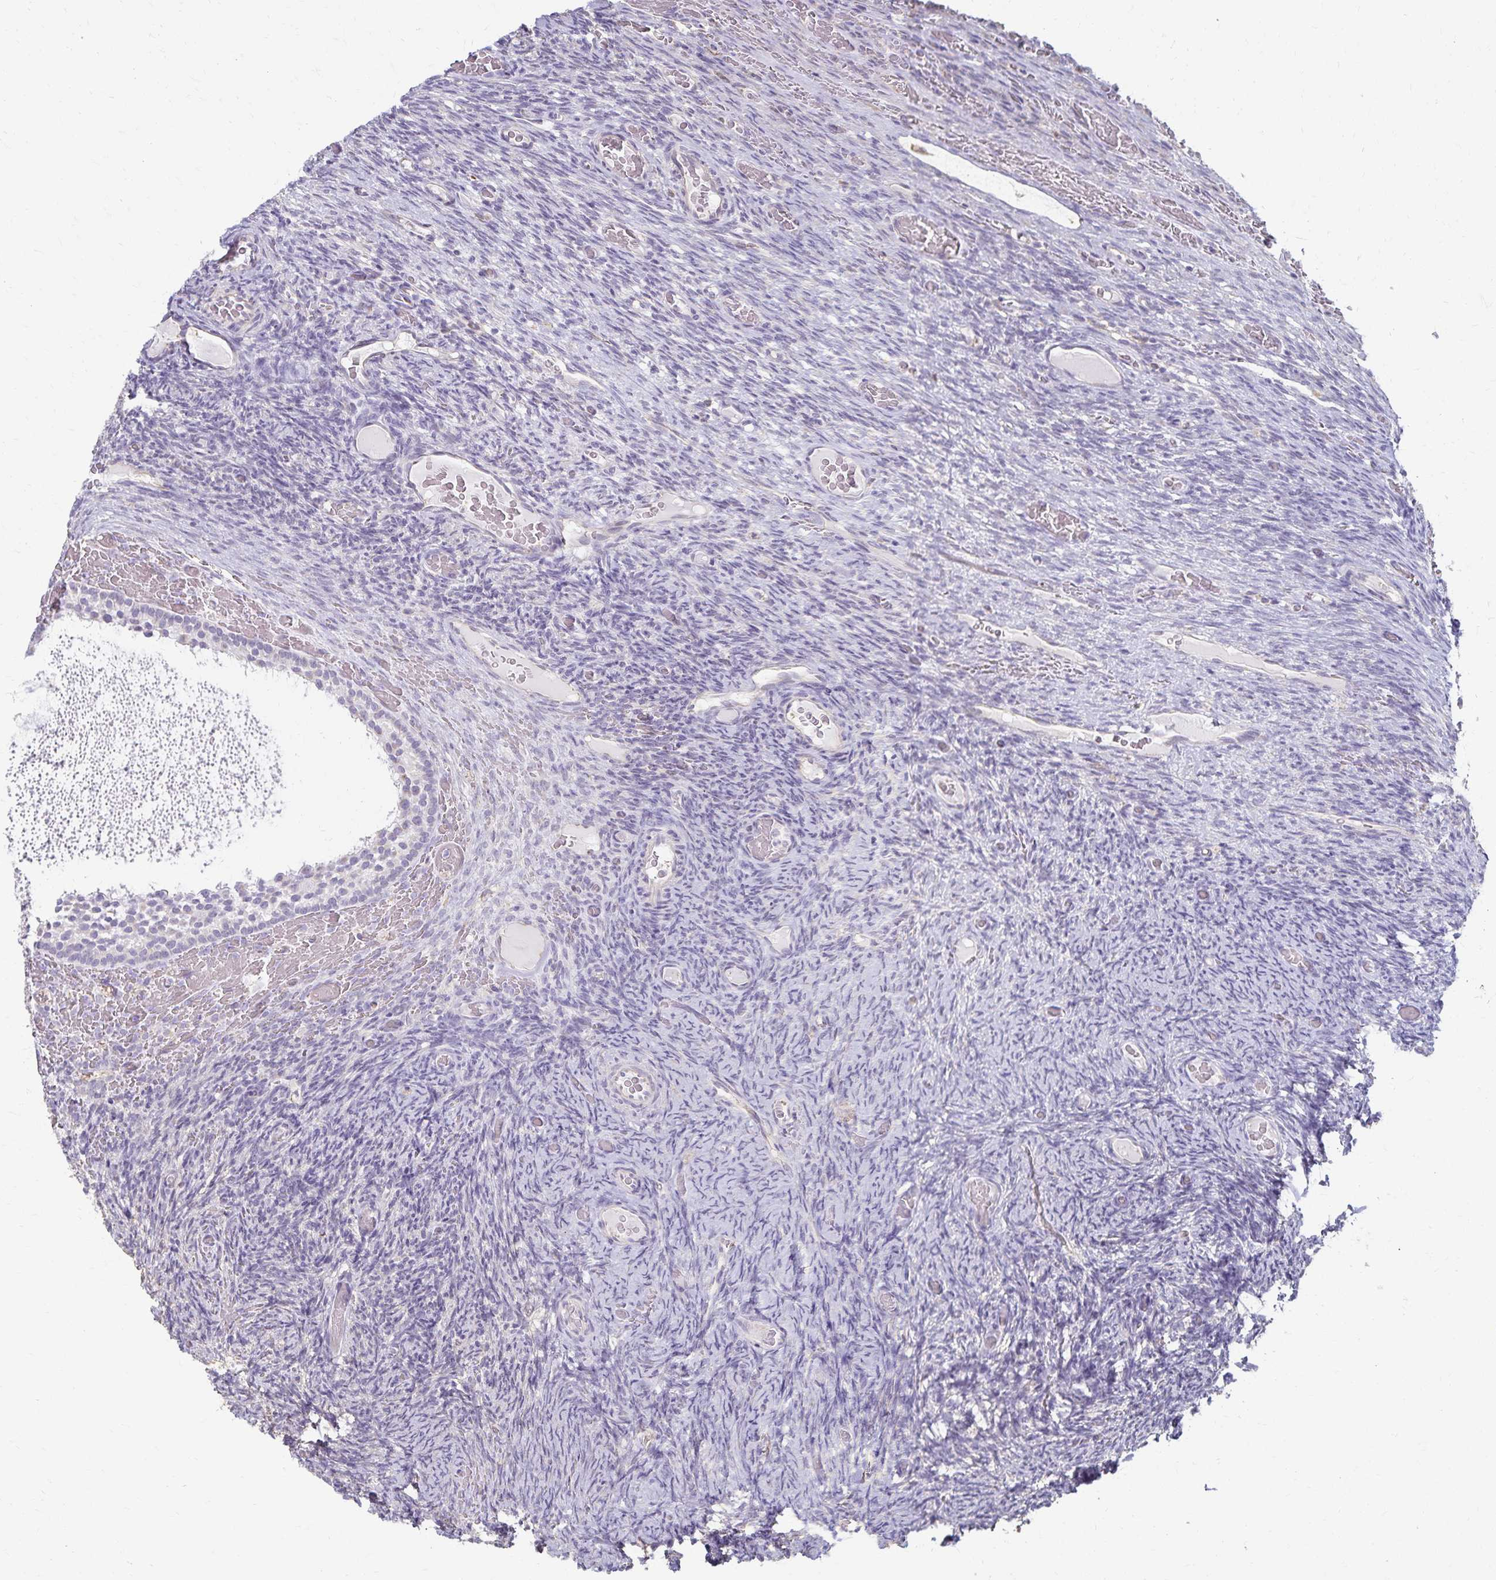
{"staining": {"intensity": "negative", "quantity": "none", "location": "none"}, "tissue": "ovary", "cell_type": "Follicle cells", "image_type": "normal", "snomed": [{"axis": "morphology", "description": "Normal tissue, NOS"}, {"axis": "topography", "description": "Ovary"}], "caption": "Protein analysis of normal ovary exhibits no significant expression in follicle cells.", "gene": "KISS1", "patient": {"sex": "female", "age": 34}}